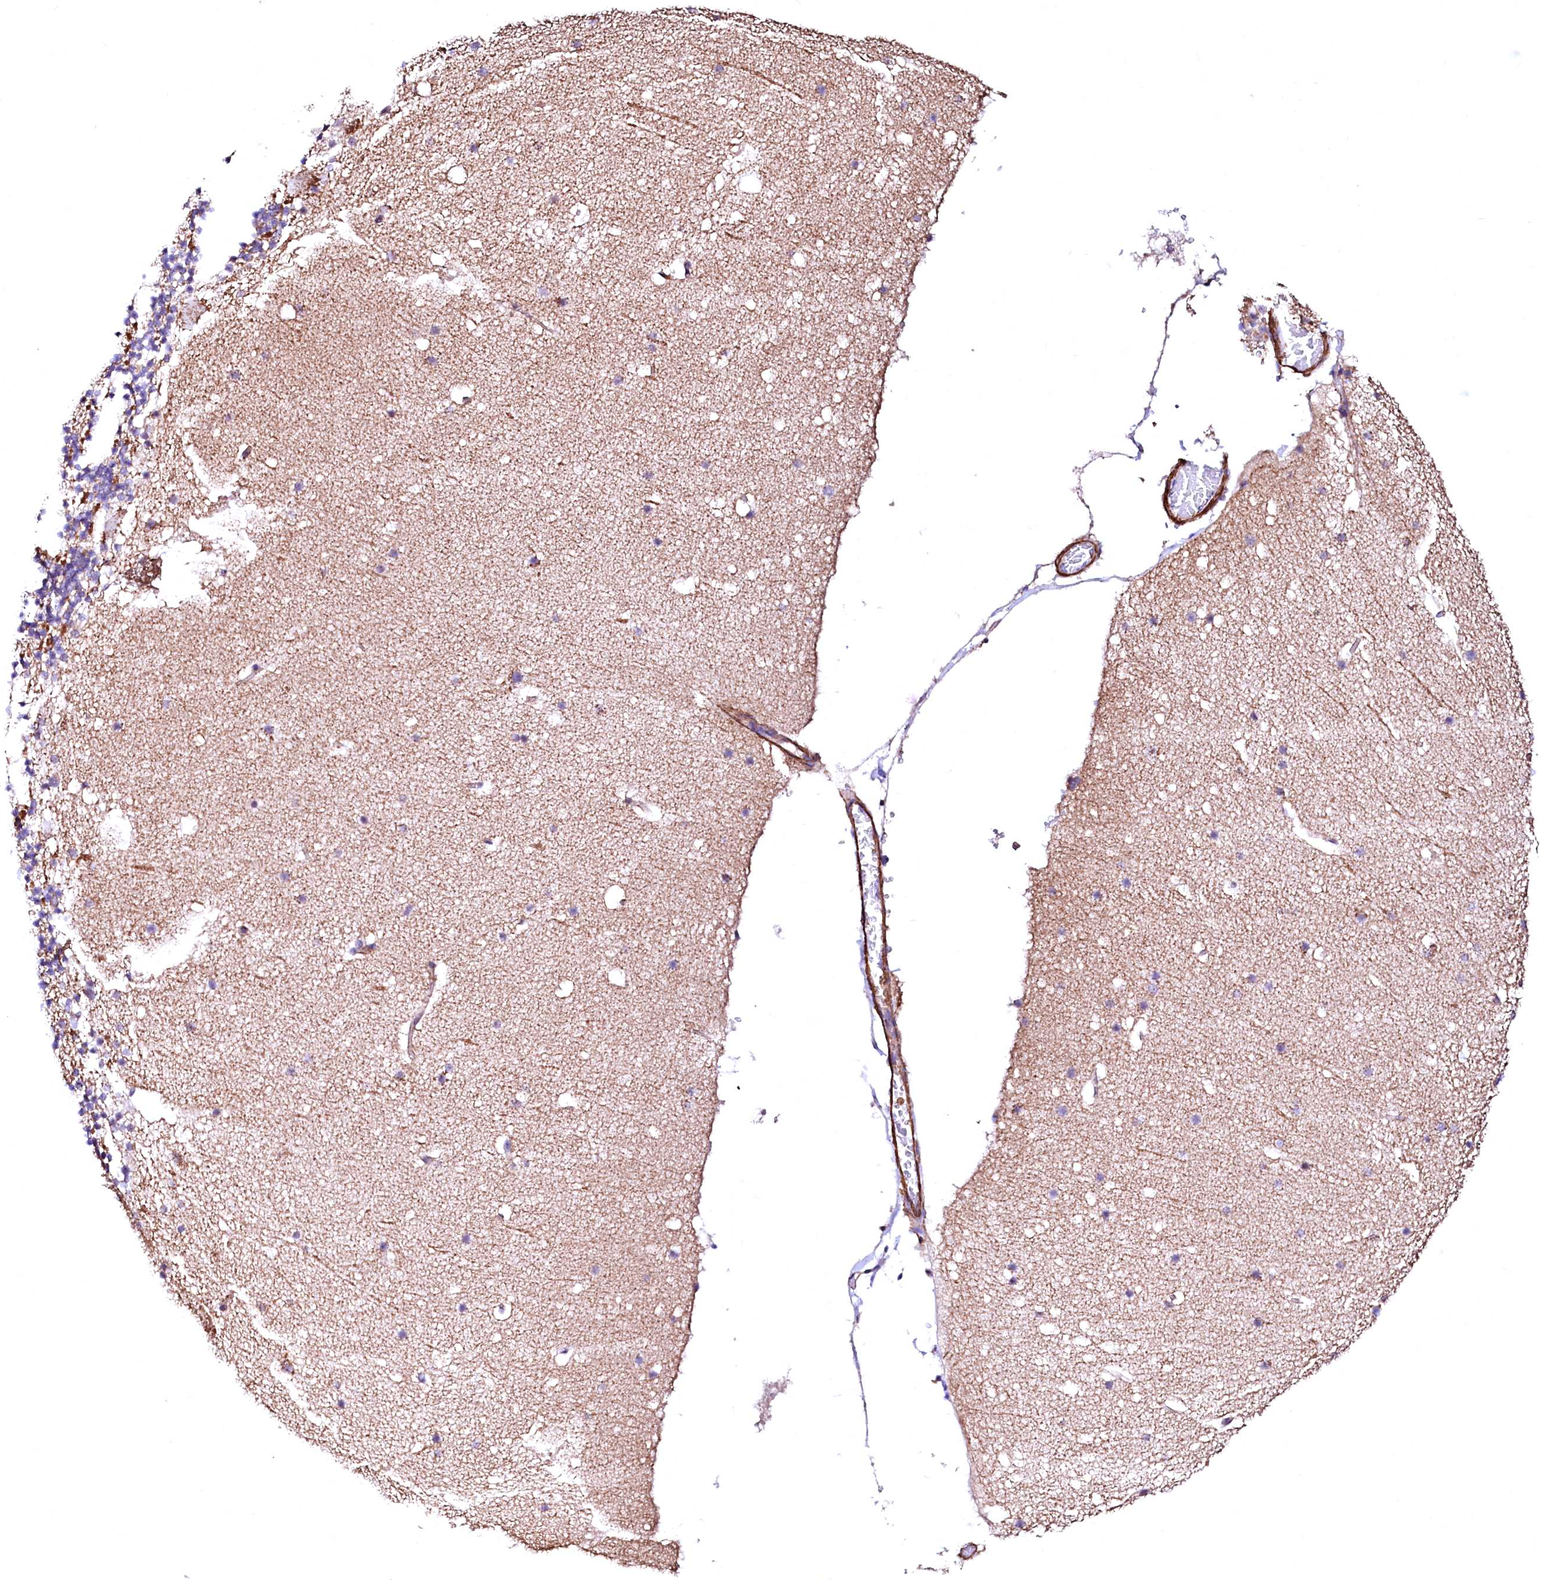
{"staining": {"intensity": "moderate", "quantity": ">75%", "location": "cytoplasmic/membranous"}, "tissue": "cerebellum", "cell_type": "Cells in granular layer", "image_type": "normal", "snomed": [{"axis": "morphology", "description": "Normal tissue, NOS"}, {"axis": "topography", "description": "Cerebellum"}], "caption": "DAB immunohistochemical staining of unremarkable human cerebellum shows moderate cytoplasmic/membranous protein positivity in approximately >75% of cells in granular layer.", "gene": "GPR176", "patient": {"sex": "male", "age": 57}}